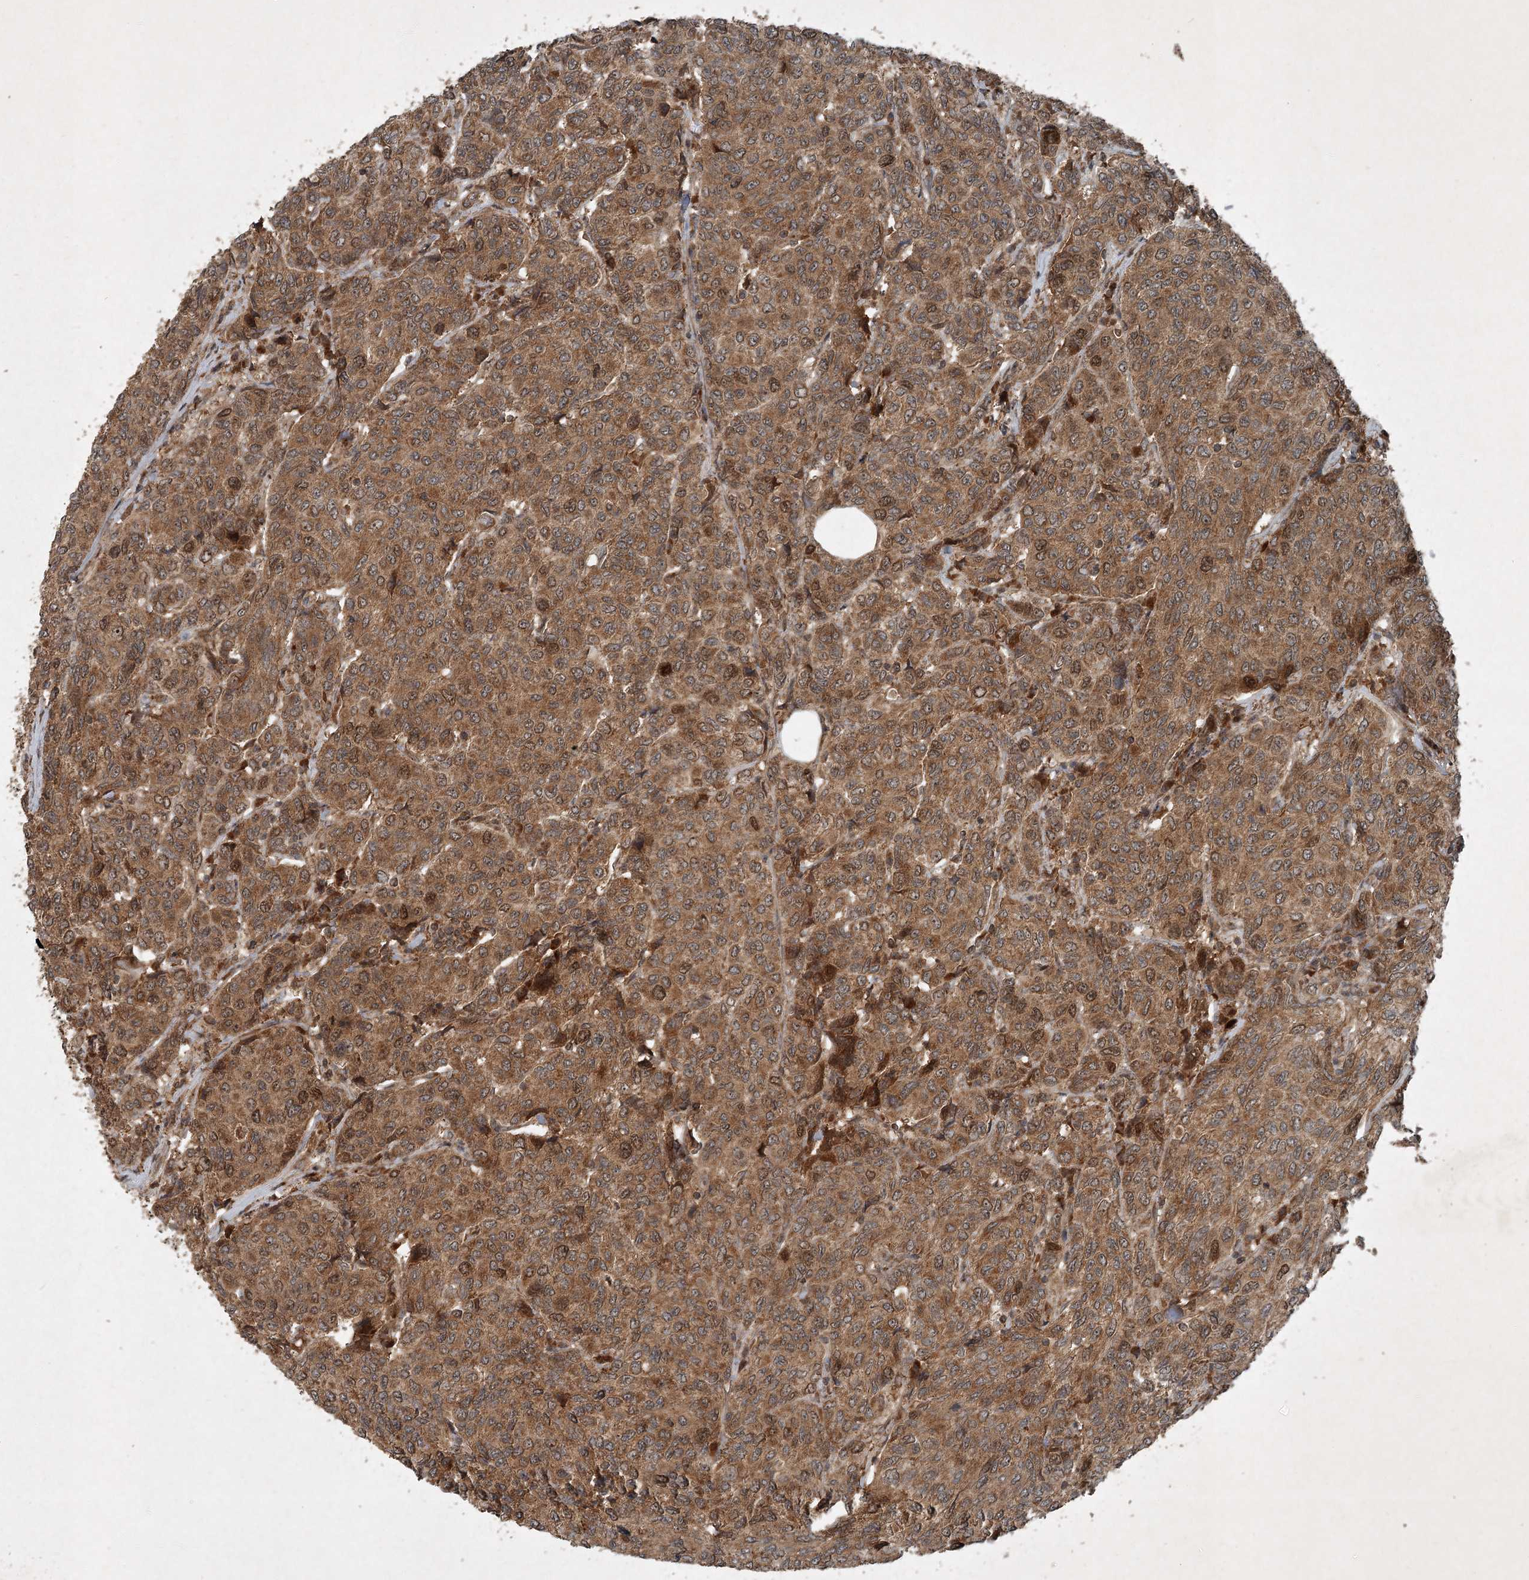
{"staining": {"intensity": "moderate", "quantity": ">75%", "location": "cytoplasmic/membranous"}, "tissue": "breast cancer", "cell_type": "Tumor cells", "image_type": "cancer", "snomed": [{"axis": "morphology", "description": "Duct carcinoma"}, {"axis": "topography", "description": "Breast"}], "caption": "This histopathology image shows immunohistochemistry (IHC) staining of human breast cancer, with medium moderate cytoplasmic/membranous positivity in about >75% of tumor cells.", "gene": "UNC93A", "patient": {"sex": "female", "age": 55}}